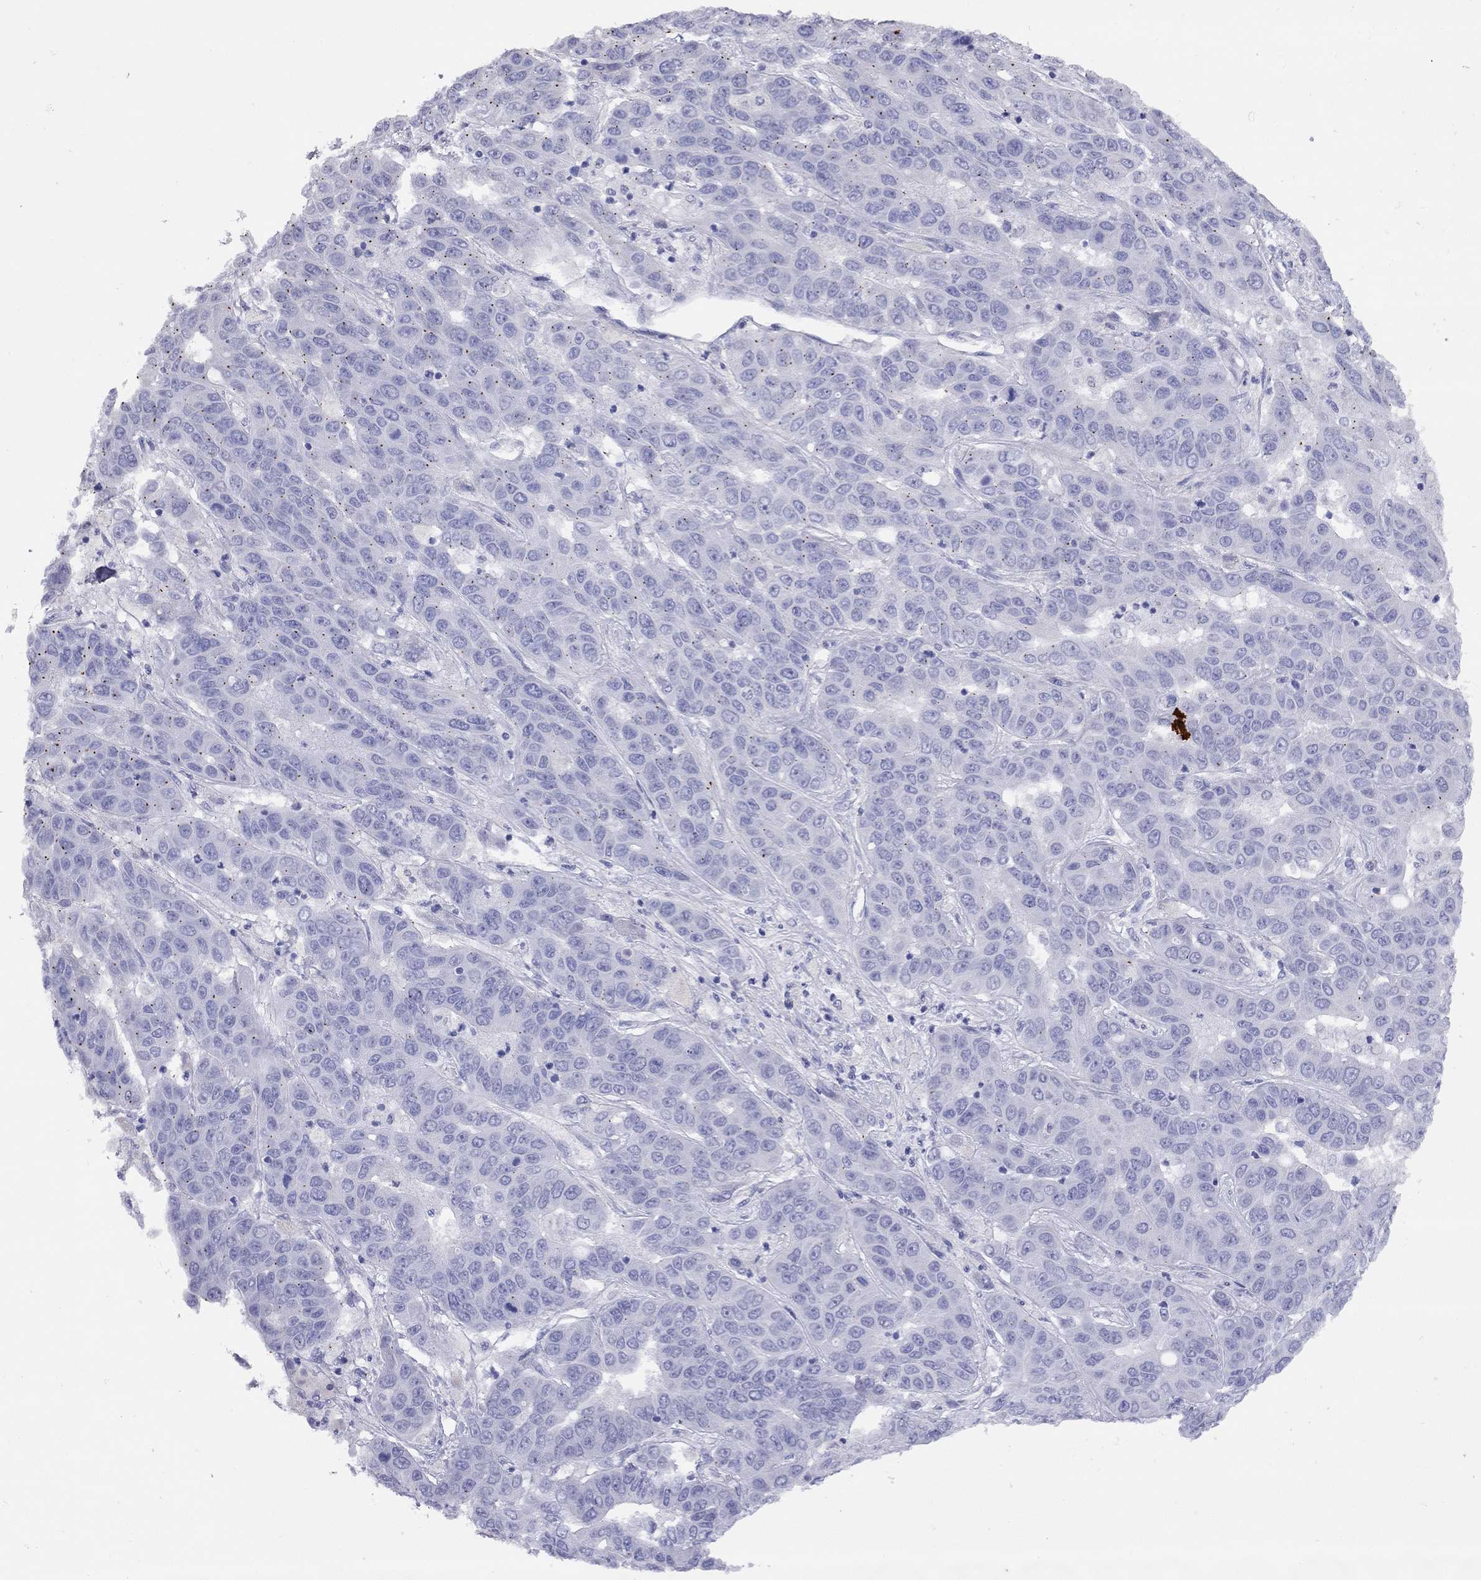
{"staining": {"intensity": "negative", "quantity": "none", "location": "none"}, "tissue": "liver cancer", "cell_type": "Tumor cells", "image_type": "cancer", "snomed": [{"axis": "morphology", "description": "Cholangiocarcinoma"}, {"axis": "topography", "description": "Liver"}], "caption": "DAB immunohistochemical staining of human liver cancer exhibits no significant expression in tumor cells.", "gene": "GRIA2", "patient": {"sex": "female", "age": 52}}